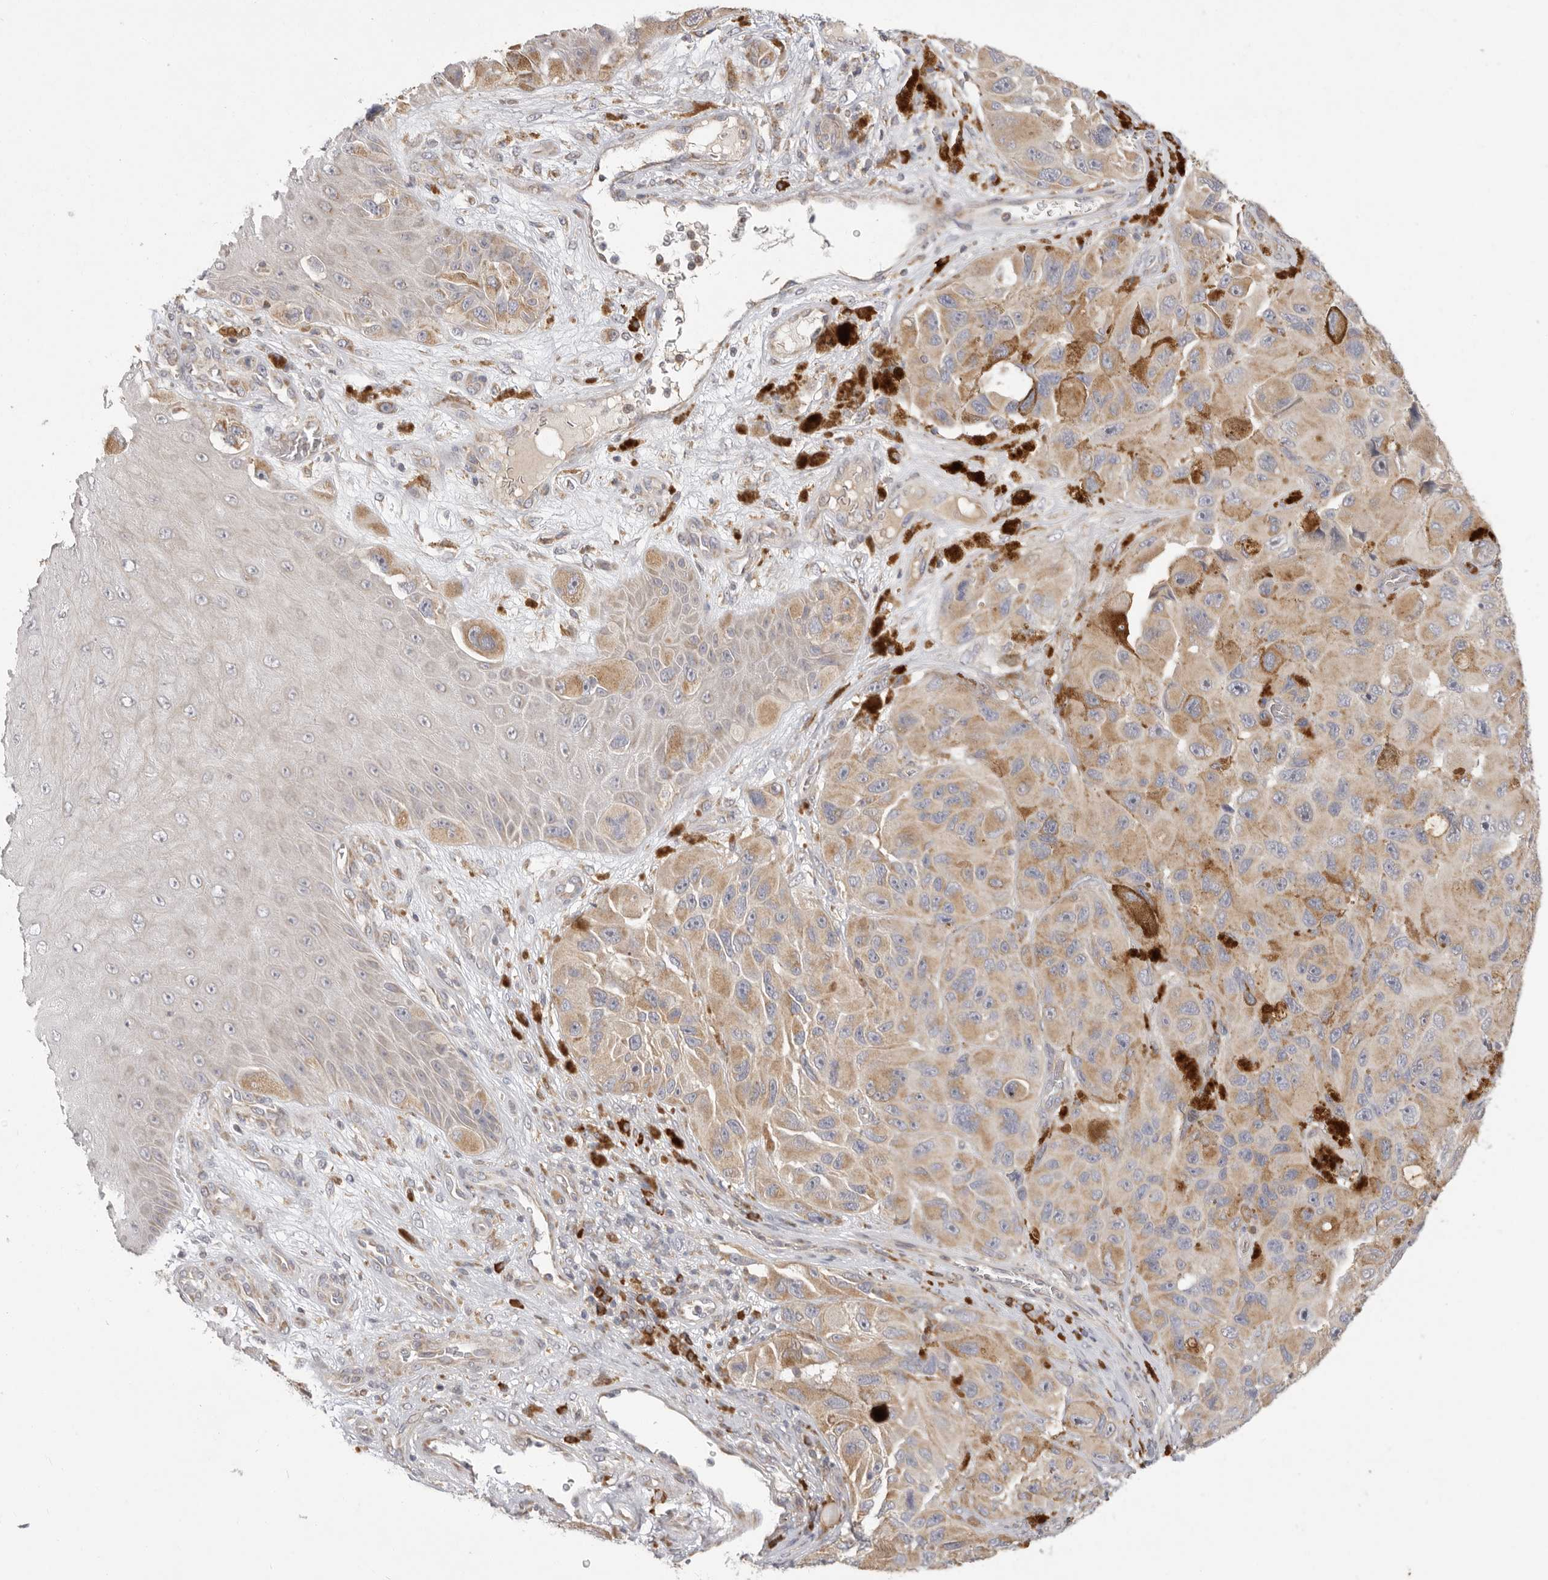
{"staining": {"intensity": "weak", "quantity": ">75%", "location": "cytoplasmic/membranous"}, "tissue": "melanoma", "cell_type": "Tumor cells", "image_type": "cancer", "snomed": [{"axis": "morphology", "description": "Malignant melanoma, NOS"}, {"axis": "topography", "description": "Skin"}], "caption": "Immunohistochemistry (IHC) photomicrograph of neoplastic tissue: human malignant melanoma stained using IHC shows low levels of weak protein expression localized specifically in the cytoplasmic/membranous of tumor cells, appearing as a cytoplasmic/membranous brown color.", "gene": "USH1C", "patient": {"sex": "female", "age": 73}}